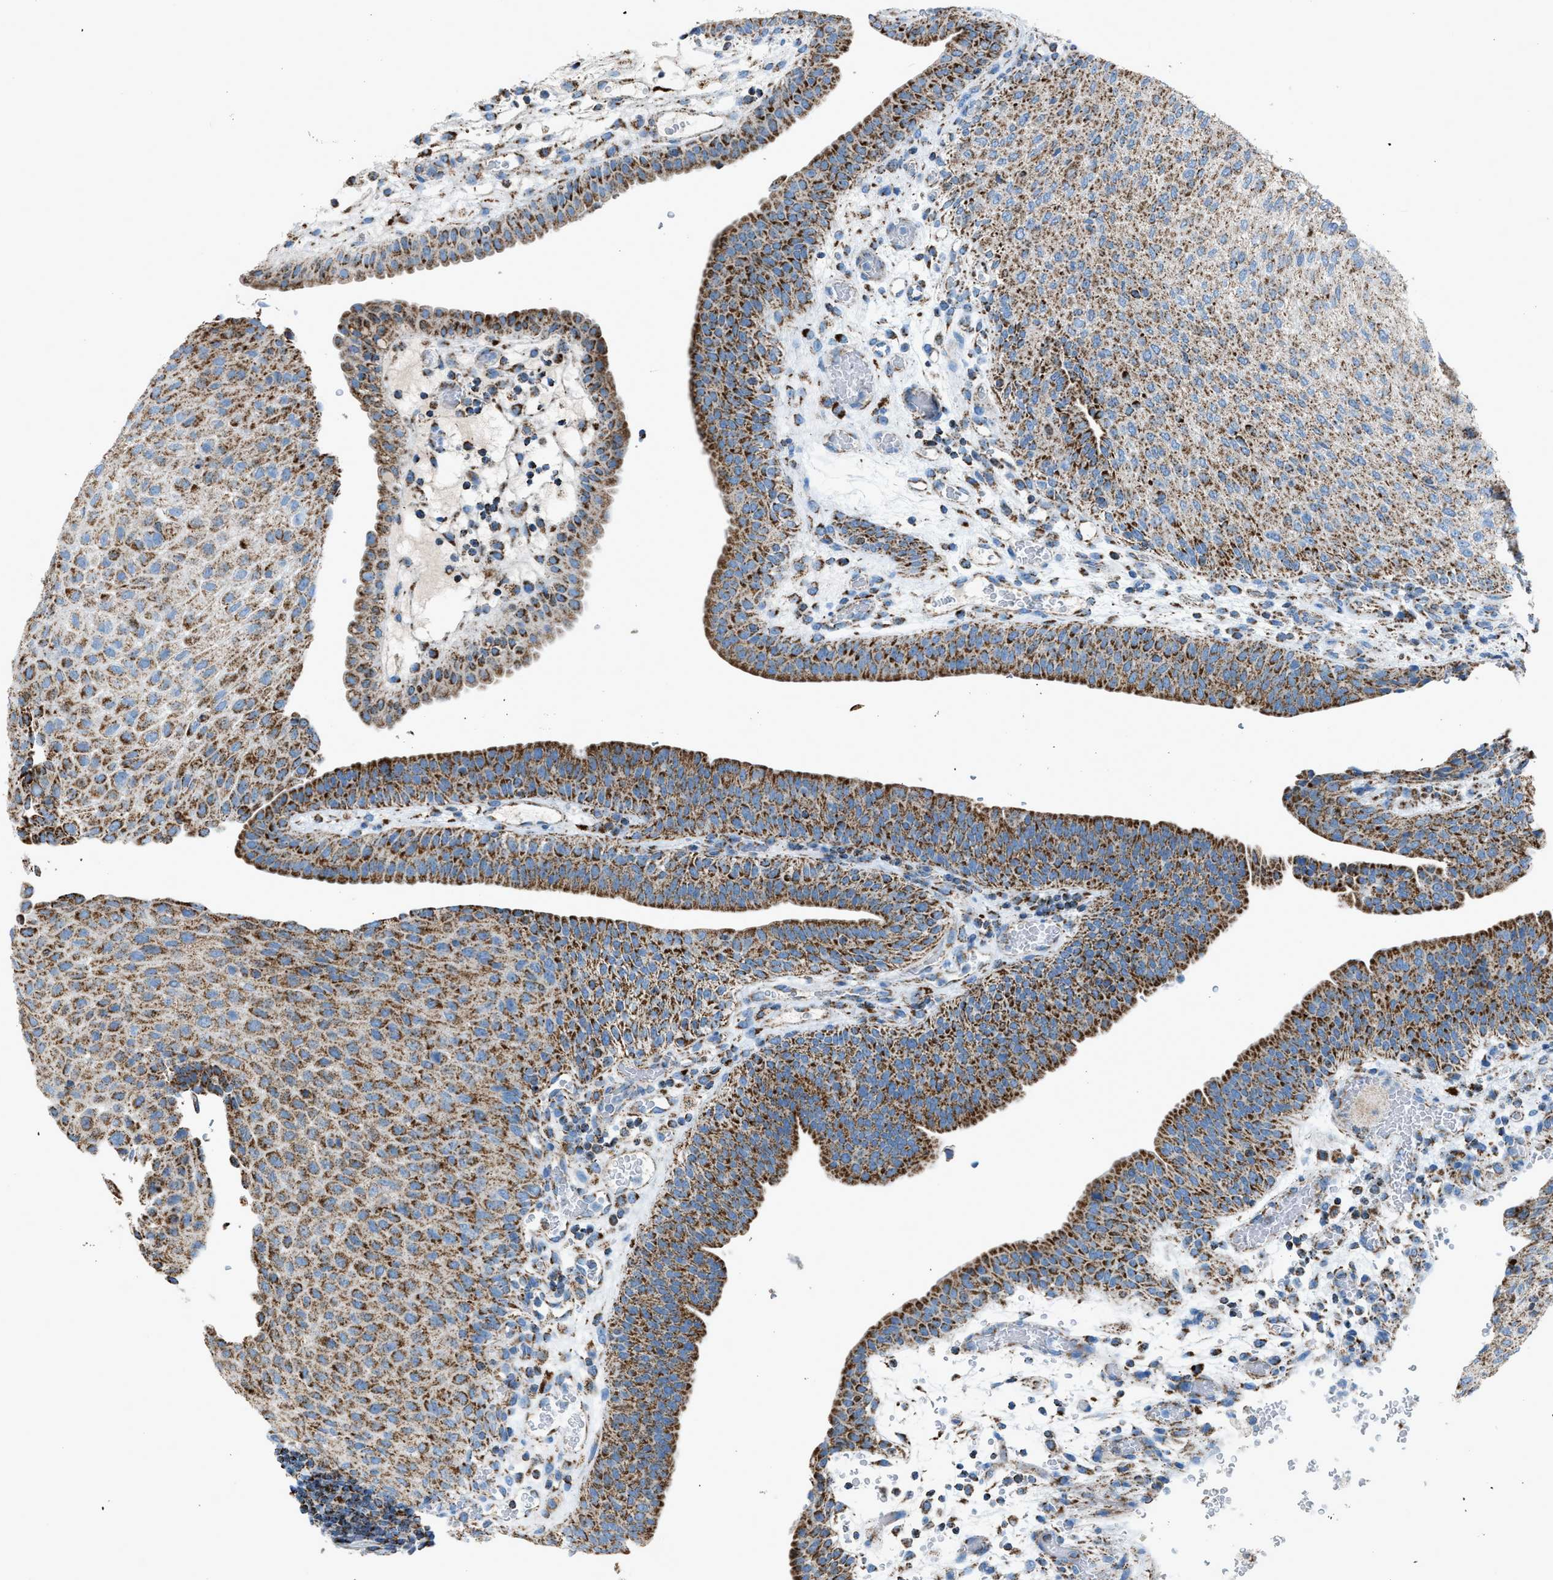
{"staining": {"intensity": "moderate", "quantity": ">75%", "location": "cytoplasmic/membranous"}, "tissue": "urothelial cancer", "cell_type": "Tumor cells", "image_type": "cancer", "snomed": [{"axis": "morphology", "description": "Urothelial carcinoma, Low grade"}, {"axis": "morphology", "description": "Urothelial carcinoma, High grade"}, {"axis": "topography", "description": "Urinary bladder"}], "caption": "There is medium levels of moderate cytoplasmic/membranous positivity in tumor cells of urothelial cancer, as demonstrated by immunohistochemical staining (brown color).", "gene": "MDH2", "patient": {"sex": "male", "age": 35}}